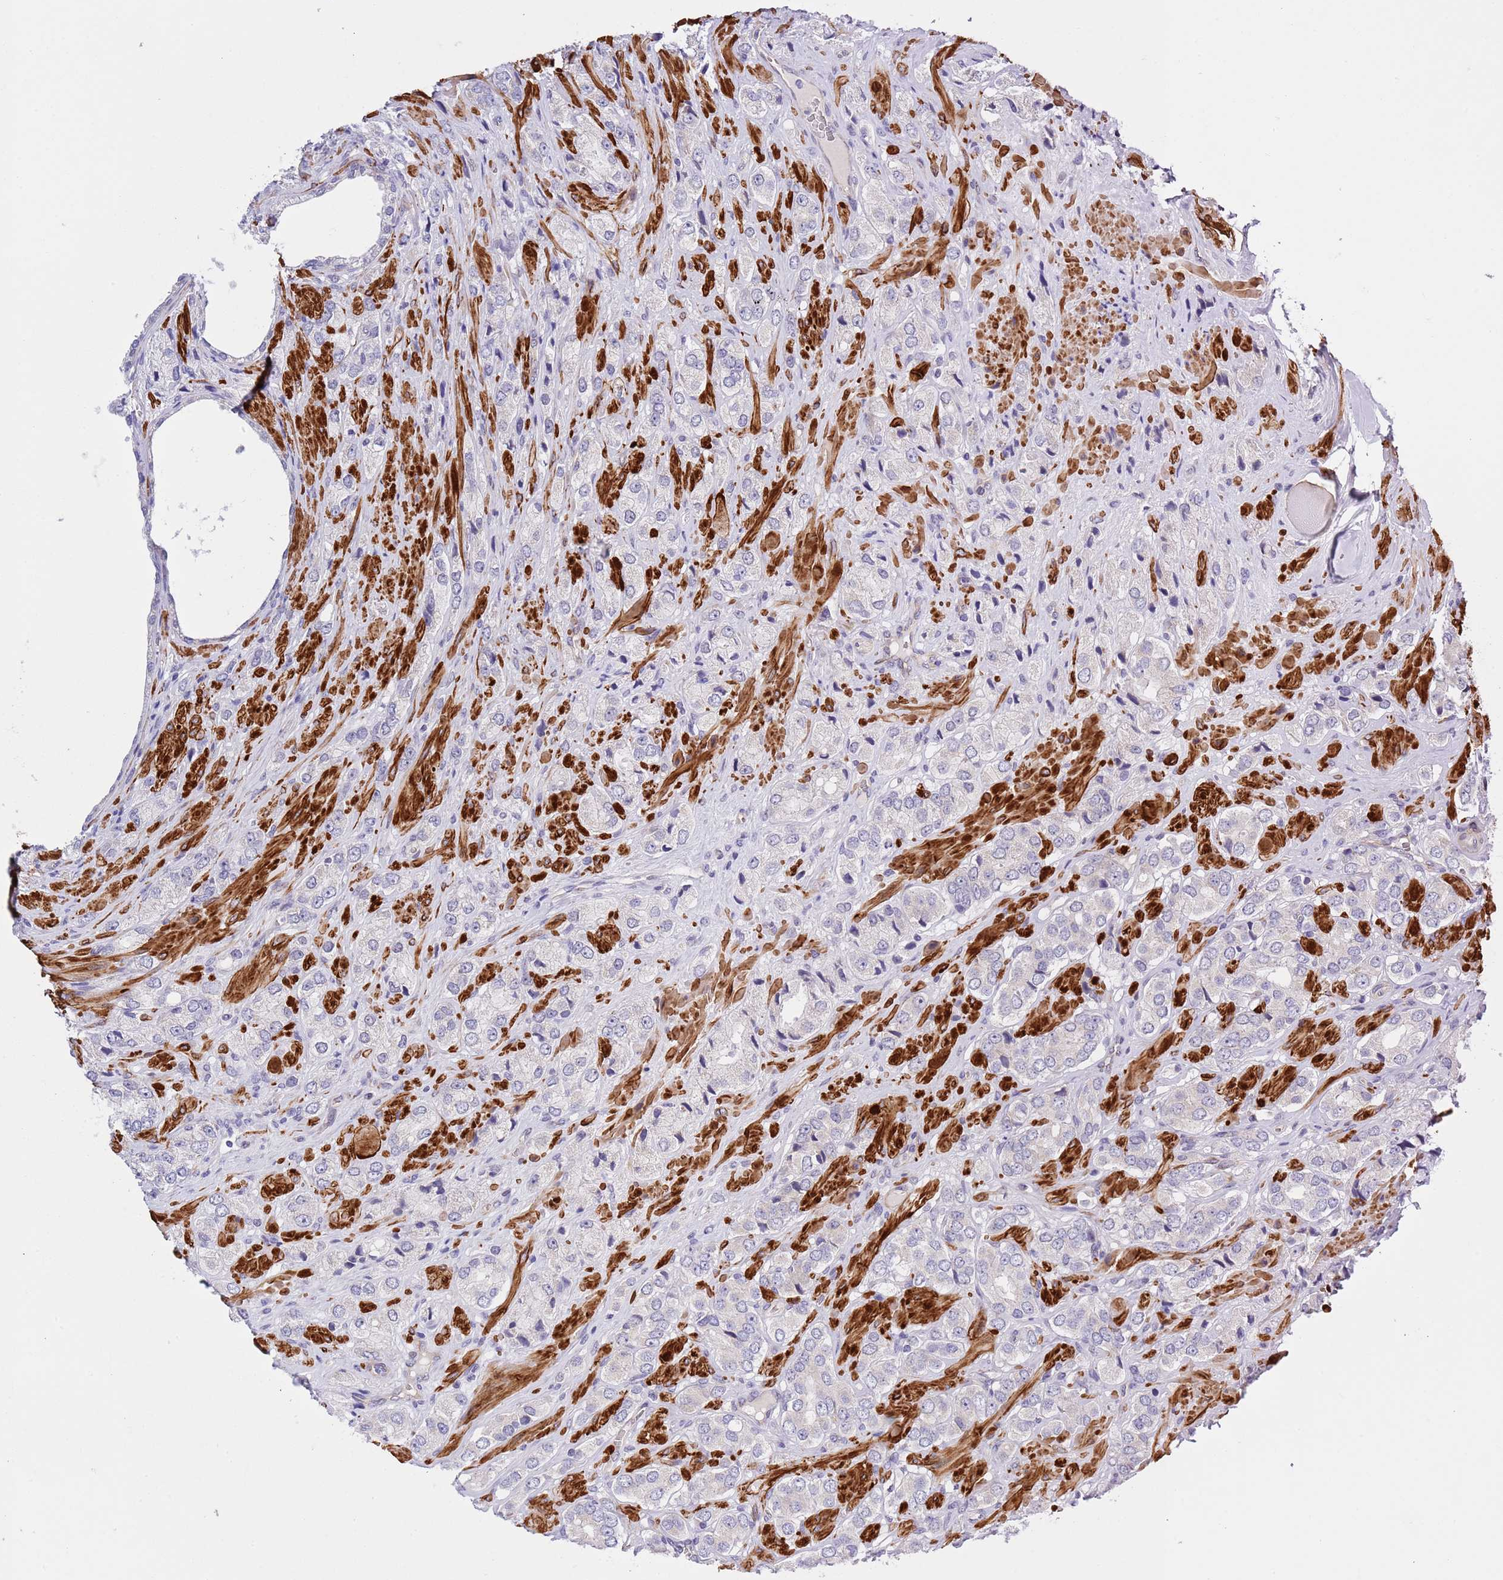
{"staining": {"intensity": "negative", "quantity": "none", "location": "none"}, "tissue": "prostate cancer", "cell_type": "Tumor cells", "image_type": "cancer", "snomed": [{"axis": "morphology", "description": "Adenocarcinoma, High grade"}, {"axis": "topography", "description": "Prostate and seminal vesicle, NOS"}], "caption": "Immunohistochemistry micrograph of human prostate cancer (adenocarcinoma (high-grade)) stained for a protein (brown), which exhibits no staining in tumor cells. The staining was performed using DAB (3,3'-diaminobenzidine) to visualize the protein expression in brown, while the nuclei were stained in blue with hematoxylin (Magnification: 20x).", "gene": "NET1", "patient": {"sex": "male", "age": 64}}